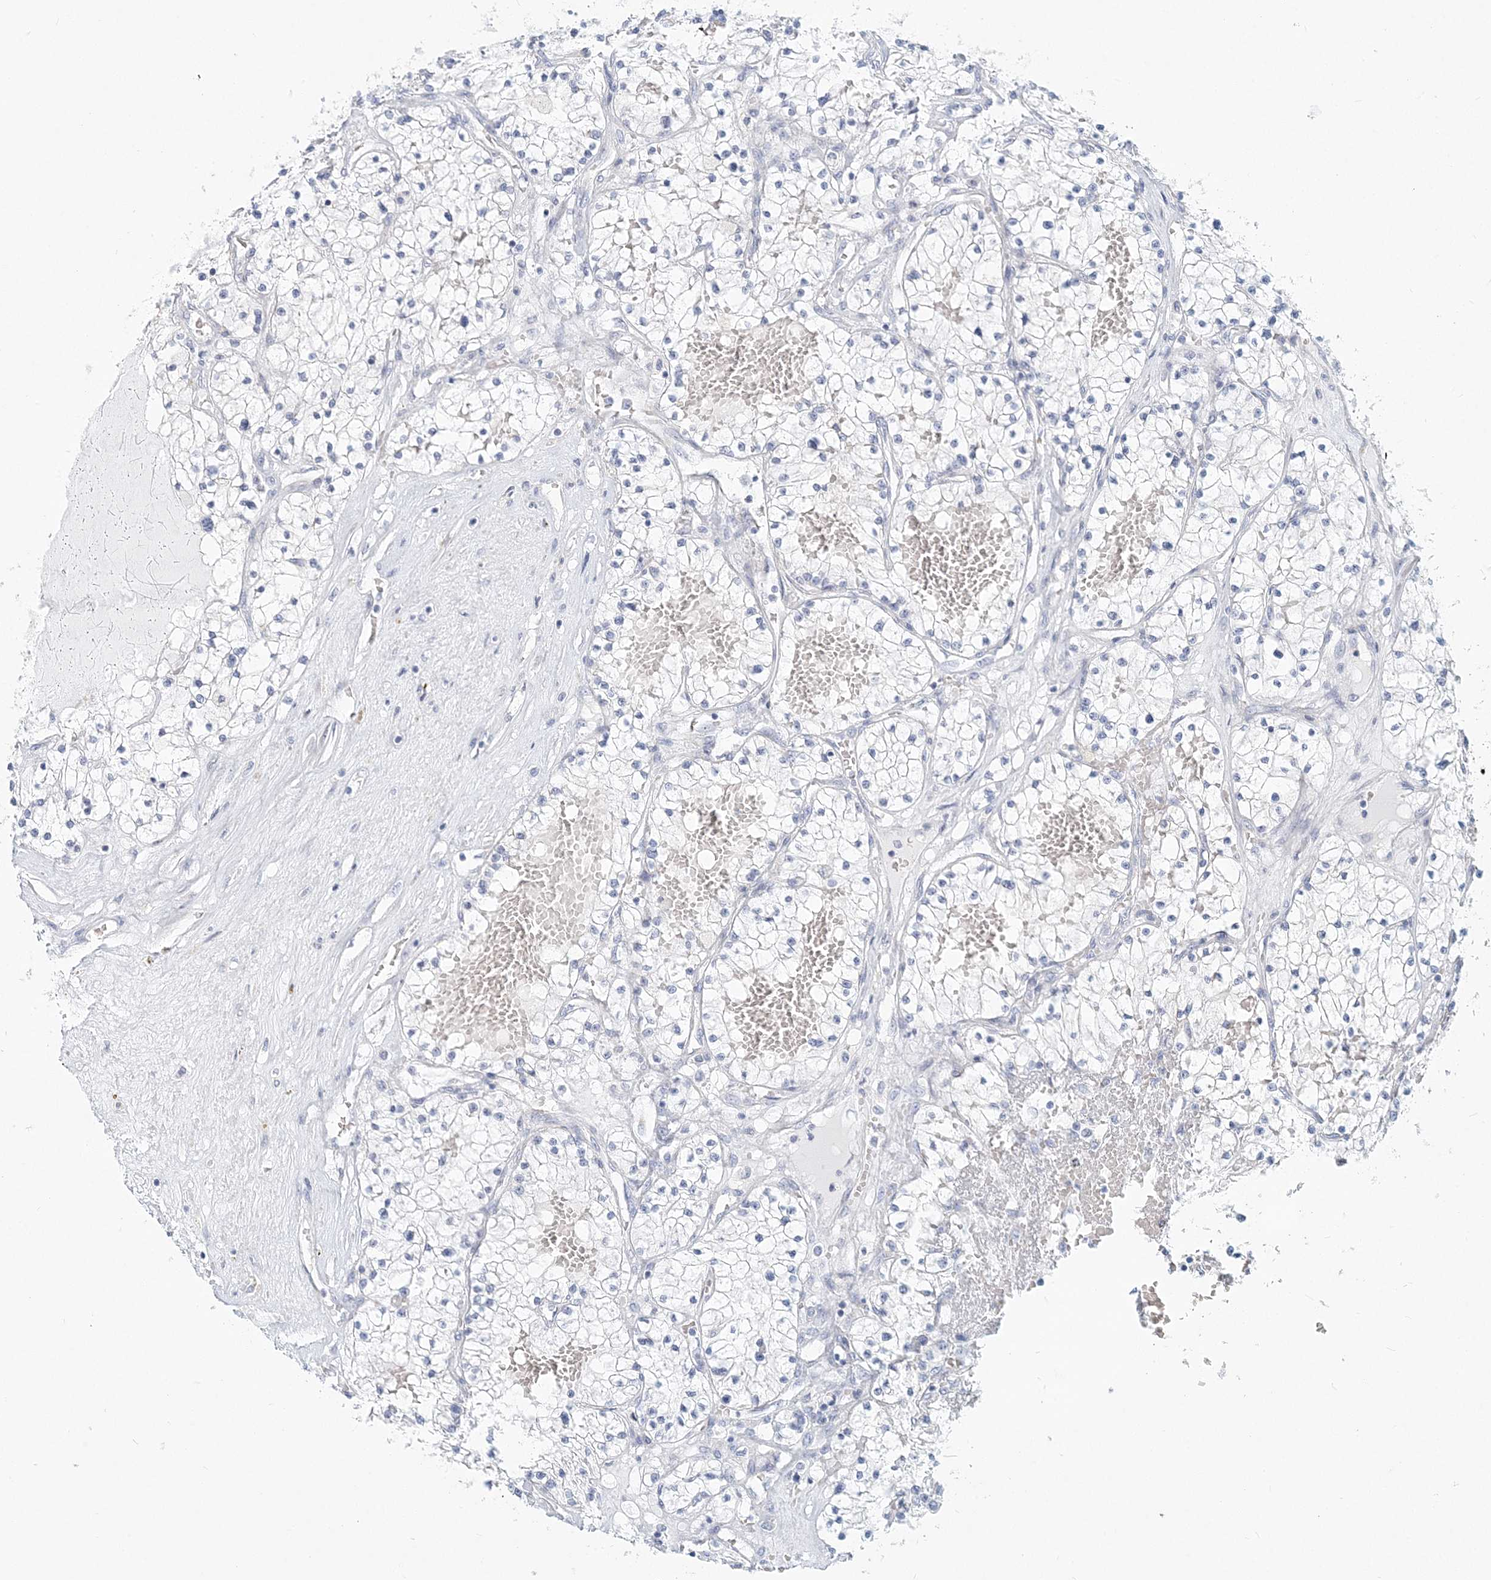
{"staining": {"intensity": "negative", "quantity": "none", "location": "none"}, "tissue": "renal cancer", "cell_type": "Tumor cells", "image_type": "cancer", "snomed": [{"axis": "morphology", "description": "Normal tissue, NOS"}, {"axis": "morphology", "description": "Adenocarcinoma, NOS"}, {"axis": "topography", "description": "Kidney"}], "caption": "IHC of human adenocarcinoma (renal) displays no staining in tumor cells.", "gene": "CSN1S1", "patient": {"sex": "male", "age": 68}}